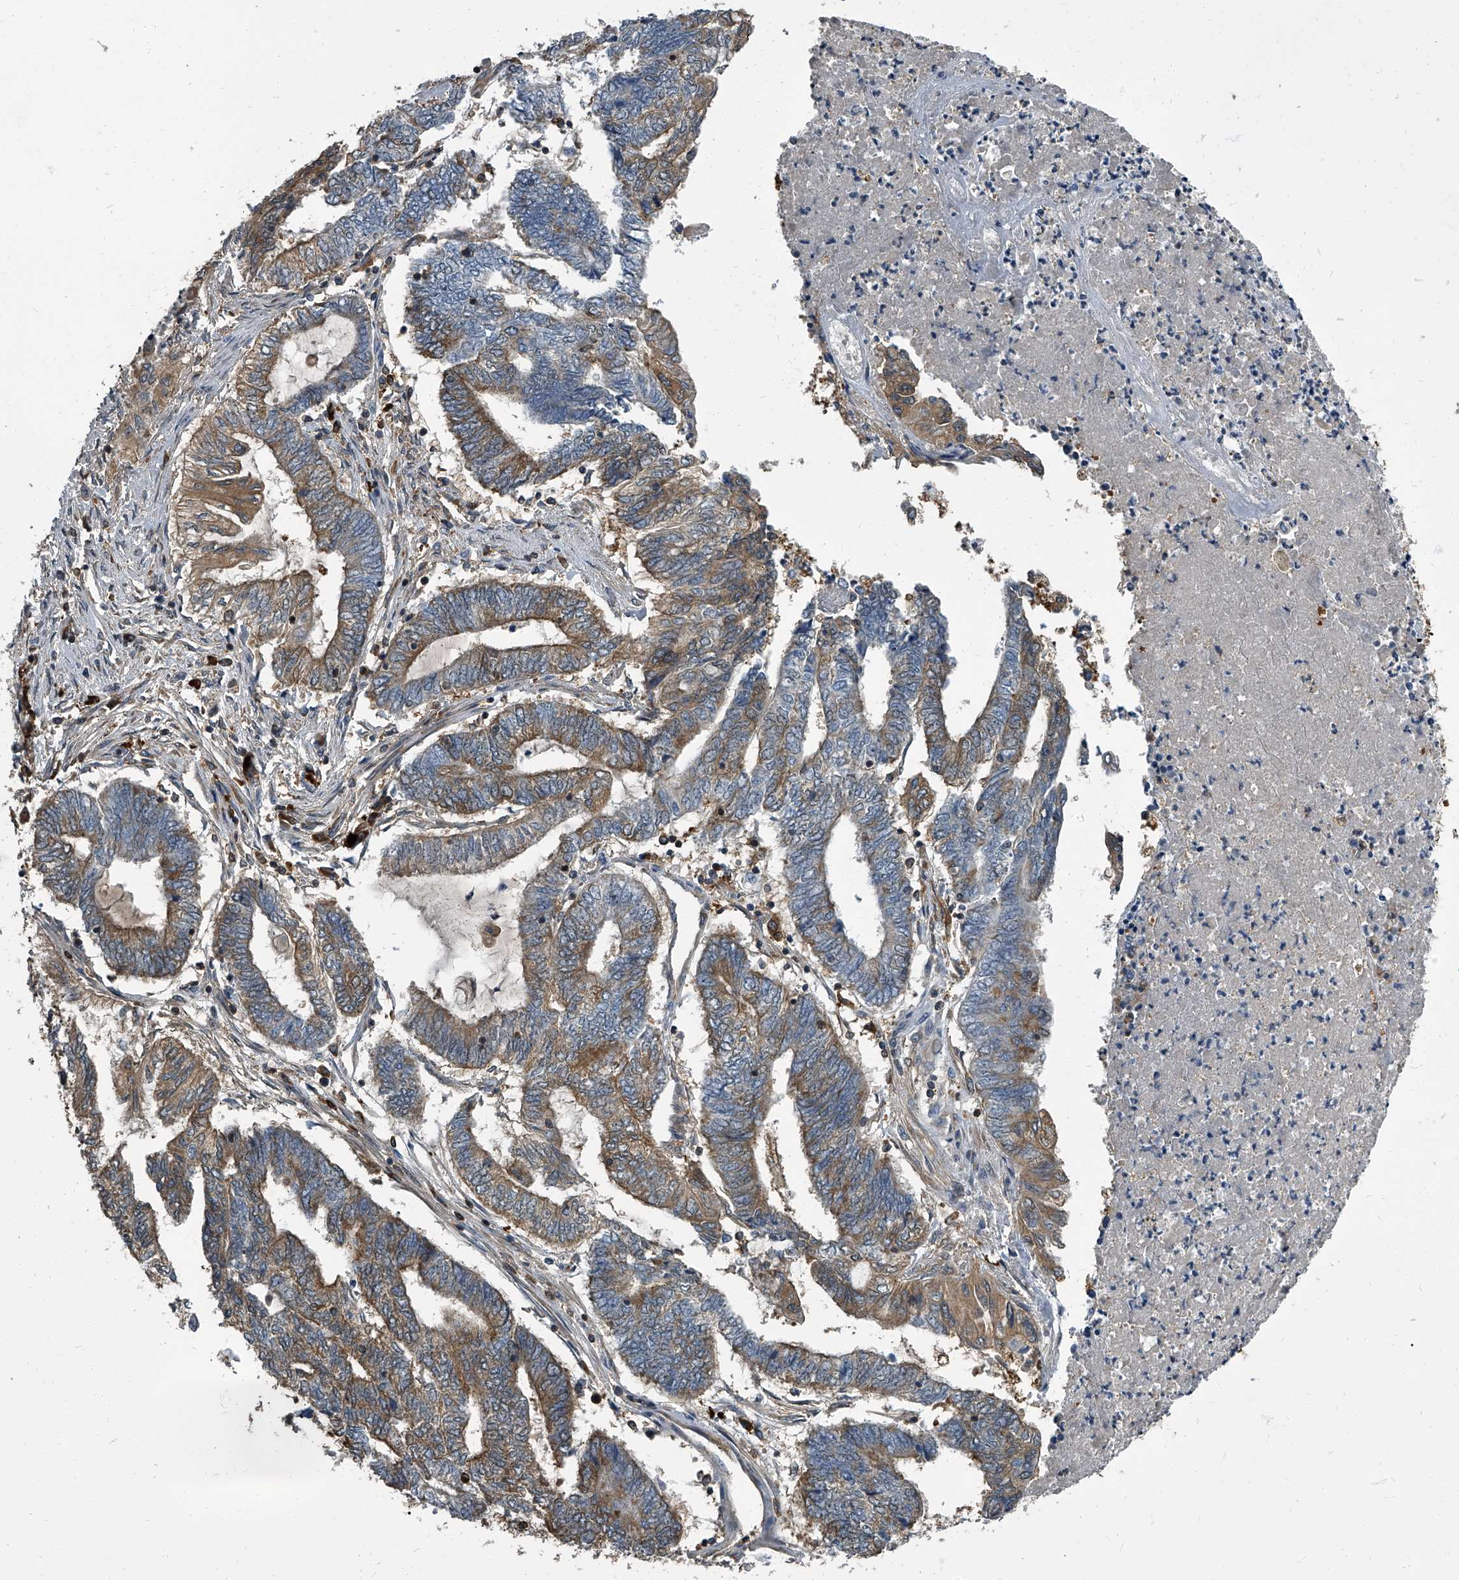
{"staining": {"intensity": "moderate", "quantity": ">75%", "location": "cytoplasmic/membranous"}, "tissue": "endometrial cancer", "cell_type": "Tumor cells", "image_type": "cancer", "snomed": [{"axis": "morphology", "description": "Adenocarcinoma, NOS"}, {"axis": "topography", "description": "Uterus"}, {"axis": "topography", "description": "Endometrium"}], "caption": "Endometrial cancer stained with a brown dye shows moderate cytoplasmic/membranous positive staining in approximately >75% of tumor cells.", "gene": "CDV3", "patient": {"sex": "female", "age": 70}}